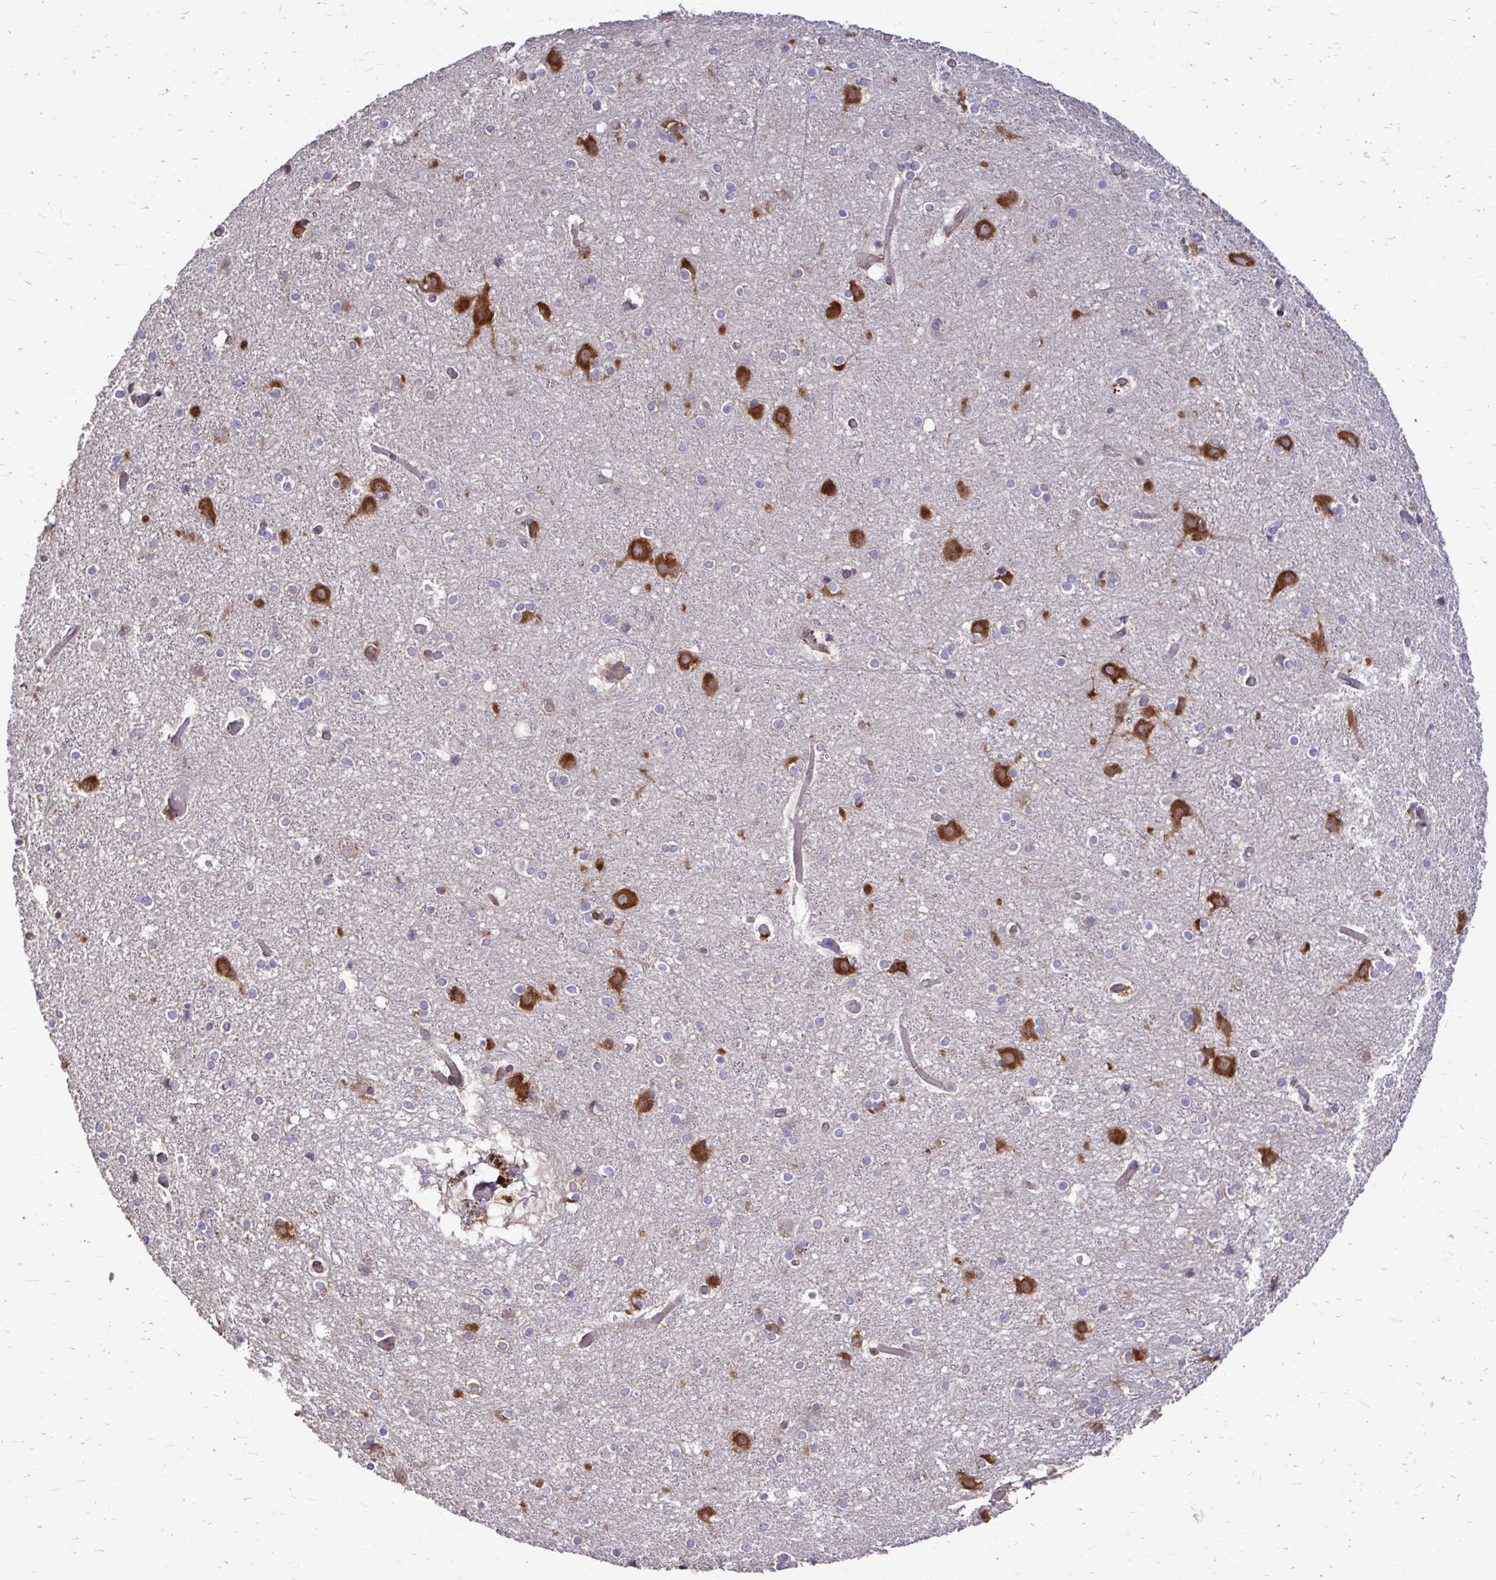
{"staining": {"intensity": "weak", "quantity": ">75%", "location": "cytoplasmic/membranous"}, "tissue": "cerebral cortex", "cell_type": "Endothelial cells", "image_type": "normal", "snomed": [{"axis": "morphology", "description": "Normal tissue, NOS"}, {"axis": "topography", "description": "Cerebral cortex"}], "caption": "Cerebral cortex stained with a protein marker demonstrates weak staining in endothelial cells.", "gene": "FMR1", "patient": {"sex": "female", "age": 52}}